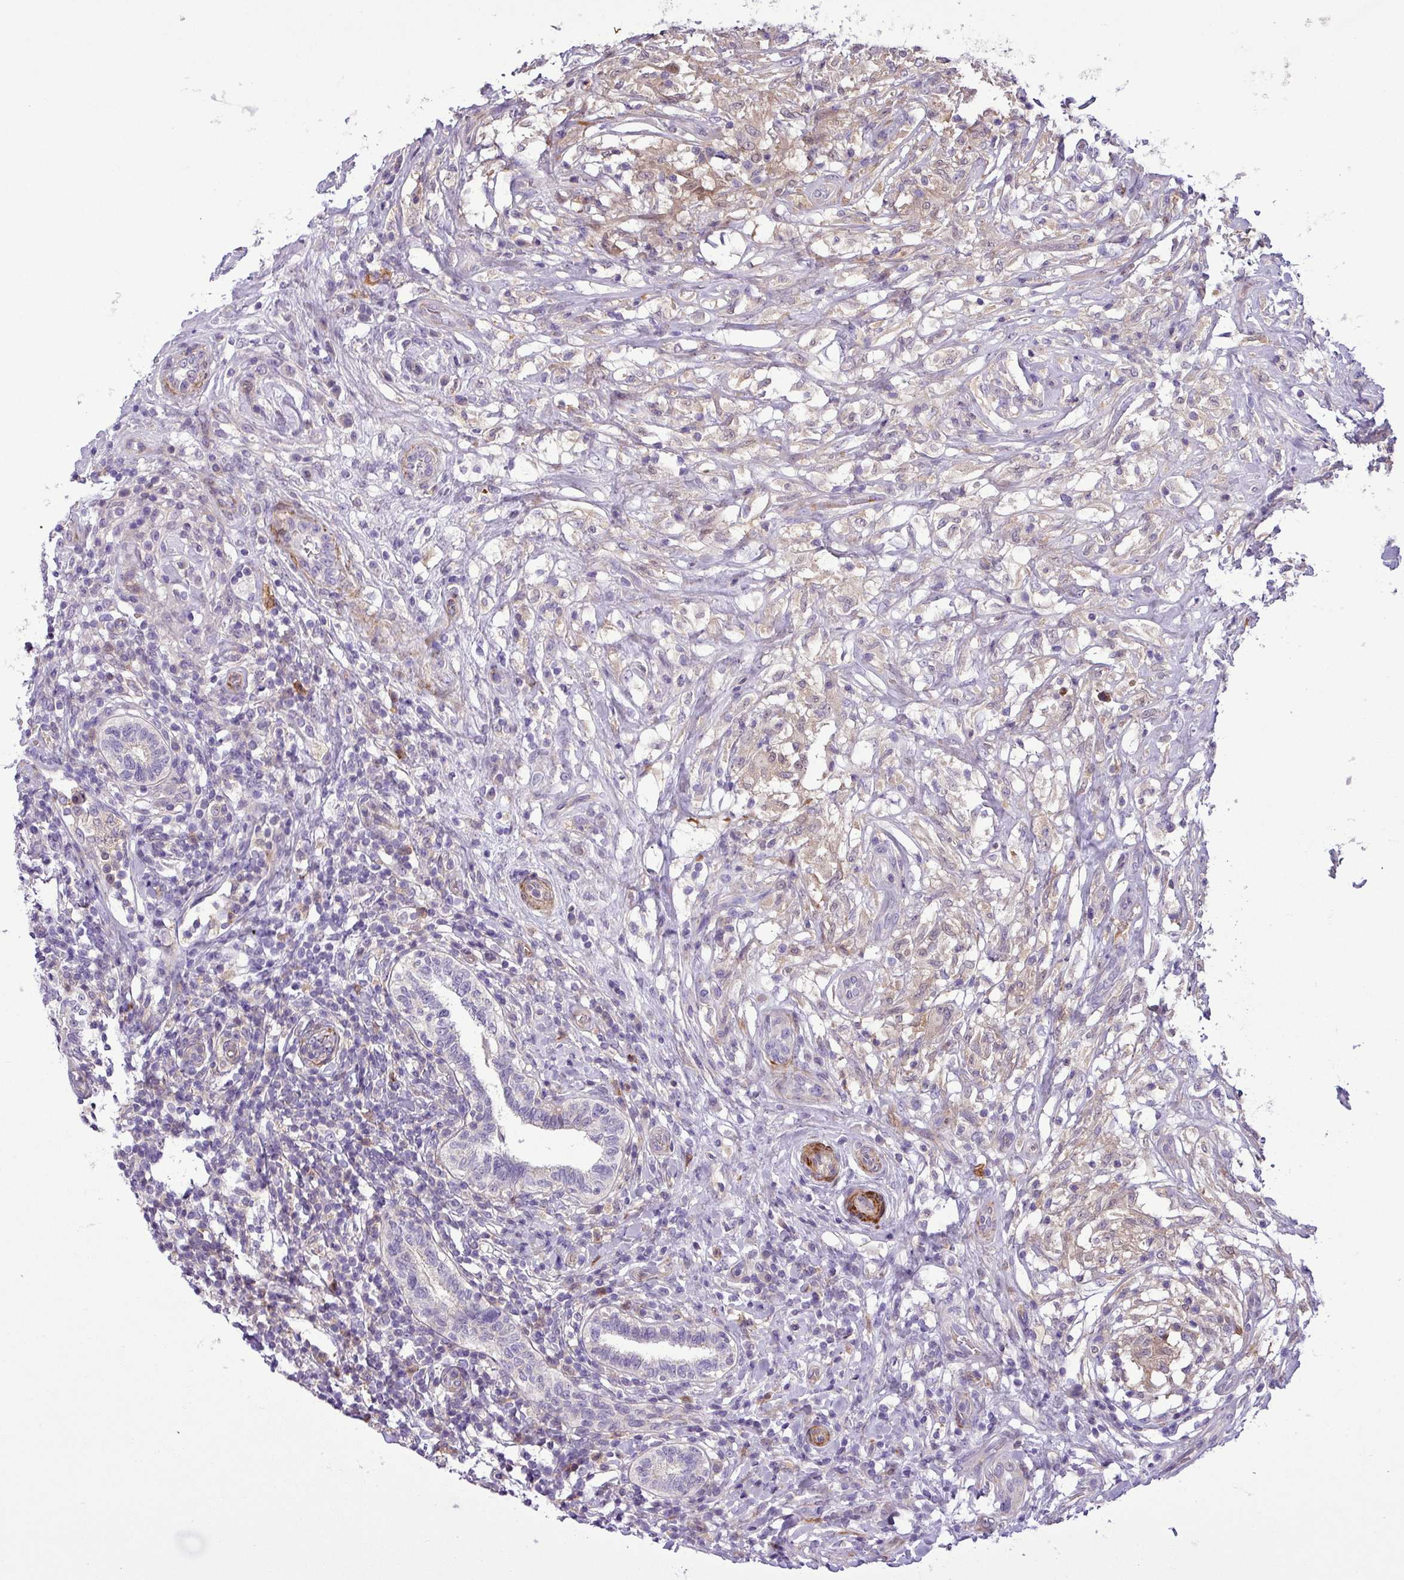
{"staining": {"intensity": "negative", "quantity": "none", "location": "none"}, "tissue": "testis cancer", "cell_type": "Tumor cells", "image_type": "cancer", "snomed": [{"axis": "morphology", "description": "Seminoma, NOS"}, {"axis": "topography", "description": "Testis"}], "caption": "Human testis cancer stained for a protein using IHC demonstrates no staining in tumor cells.", "gene": "NBEAL2", "patient": {"sex": "male", "age": 49}}